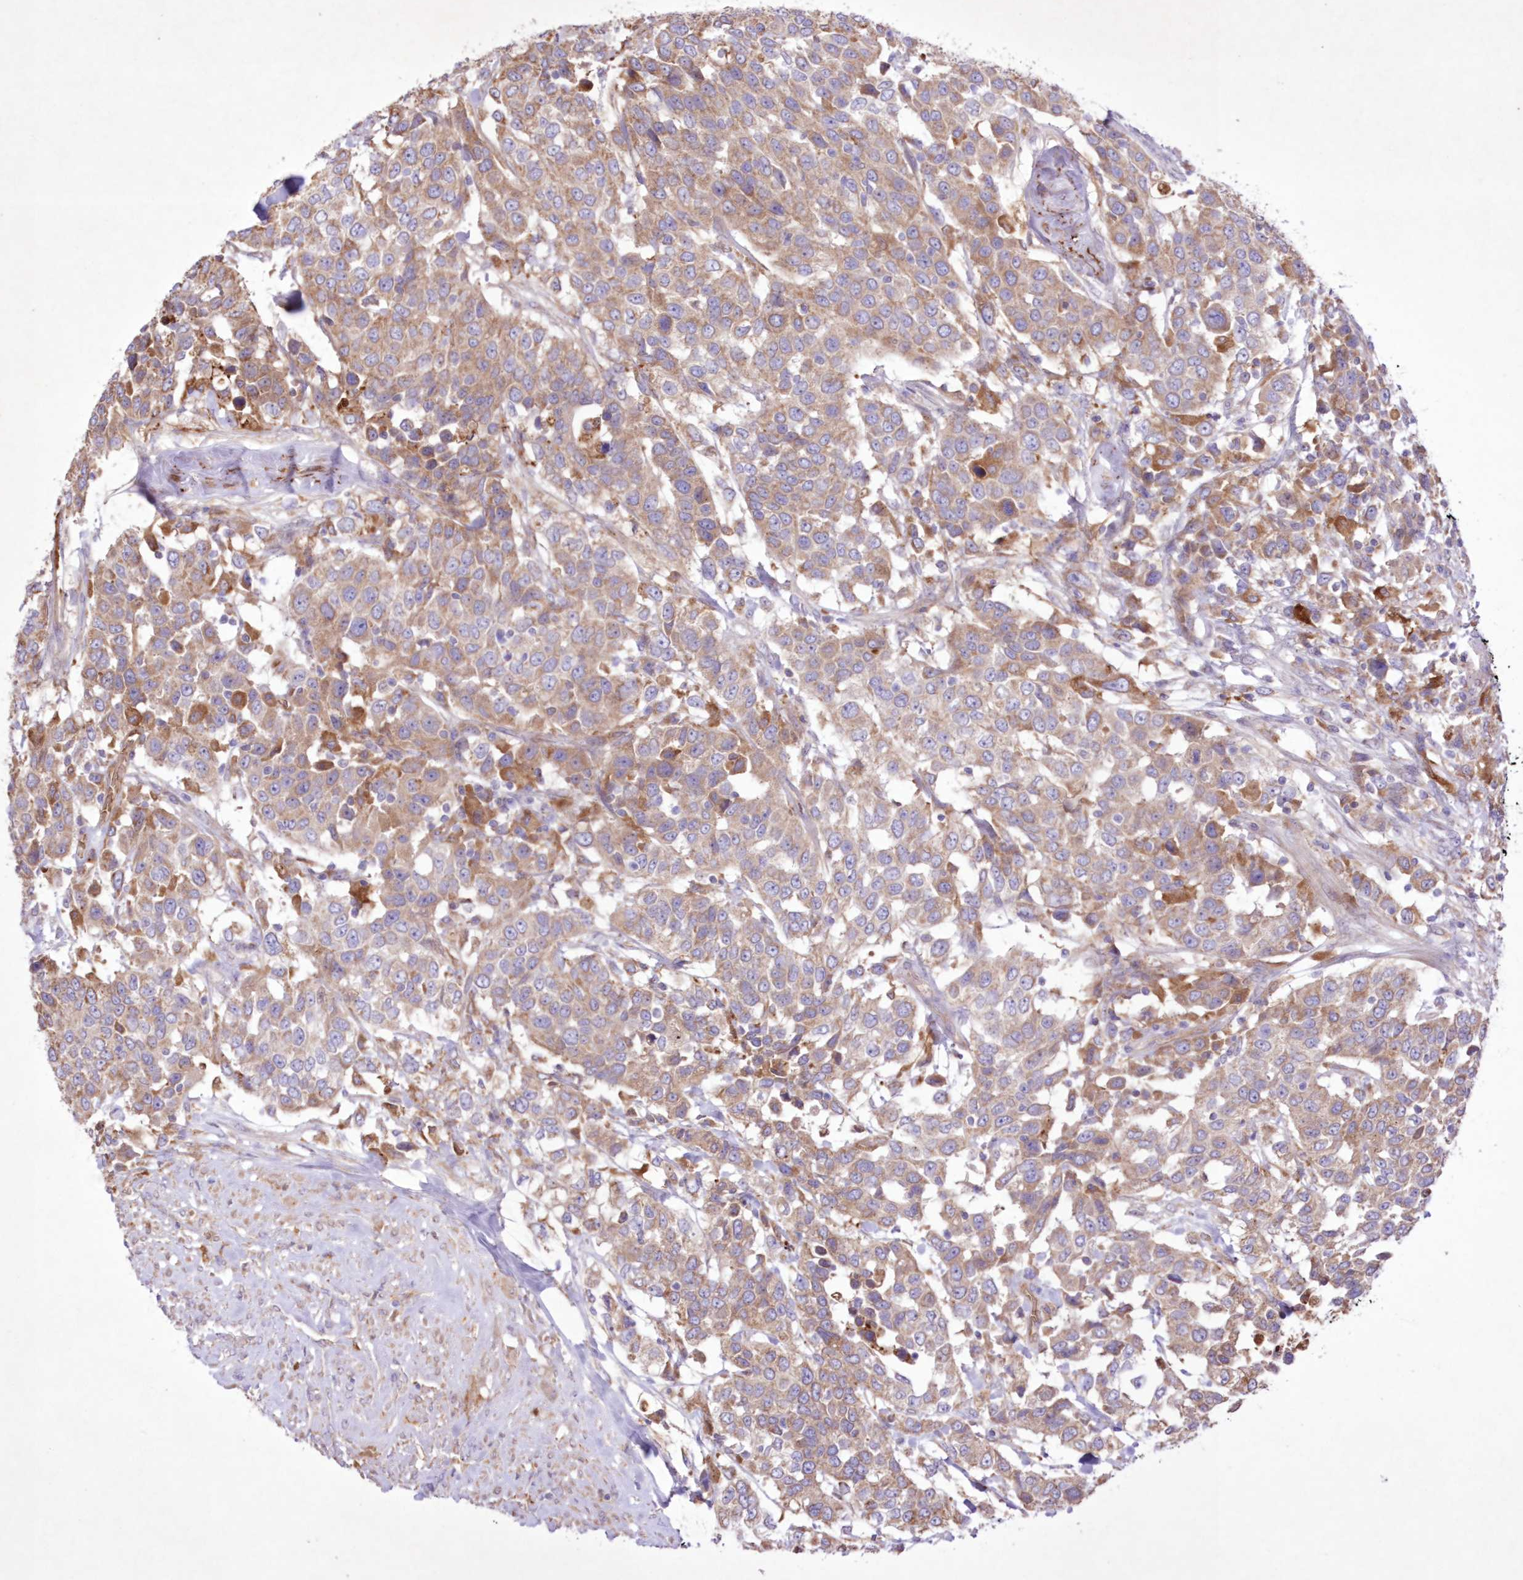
{"staining": {"intensity": "moderate", "quantity": "25%-75%", "location": "cytoplasmic/membranous"}, "tissue": "urothelial cancer", "cell_type": "Tumor cells", "image_type": "cancer", "snomed": [{"axis": "morphology", "description": "Urothelial carcinoma, High grade"}, {"axis": "topography", "description": "Urinary bladder"}], "caption": "IHC micrograph of neoplastic tissue: human high-grade urothelial carcinoma stained using immunohistochemistry reveals medium levels of moderate protein expression localized specifically in the cytoplasmic/membranous of tumor cells, appearing as a cytoplasmic/membranous brown color.", "gene": "FCHO2", "patient": {"sex": "female", "age": 80}}